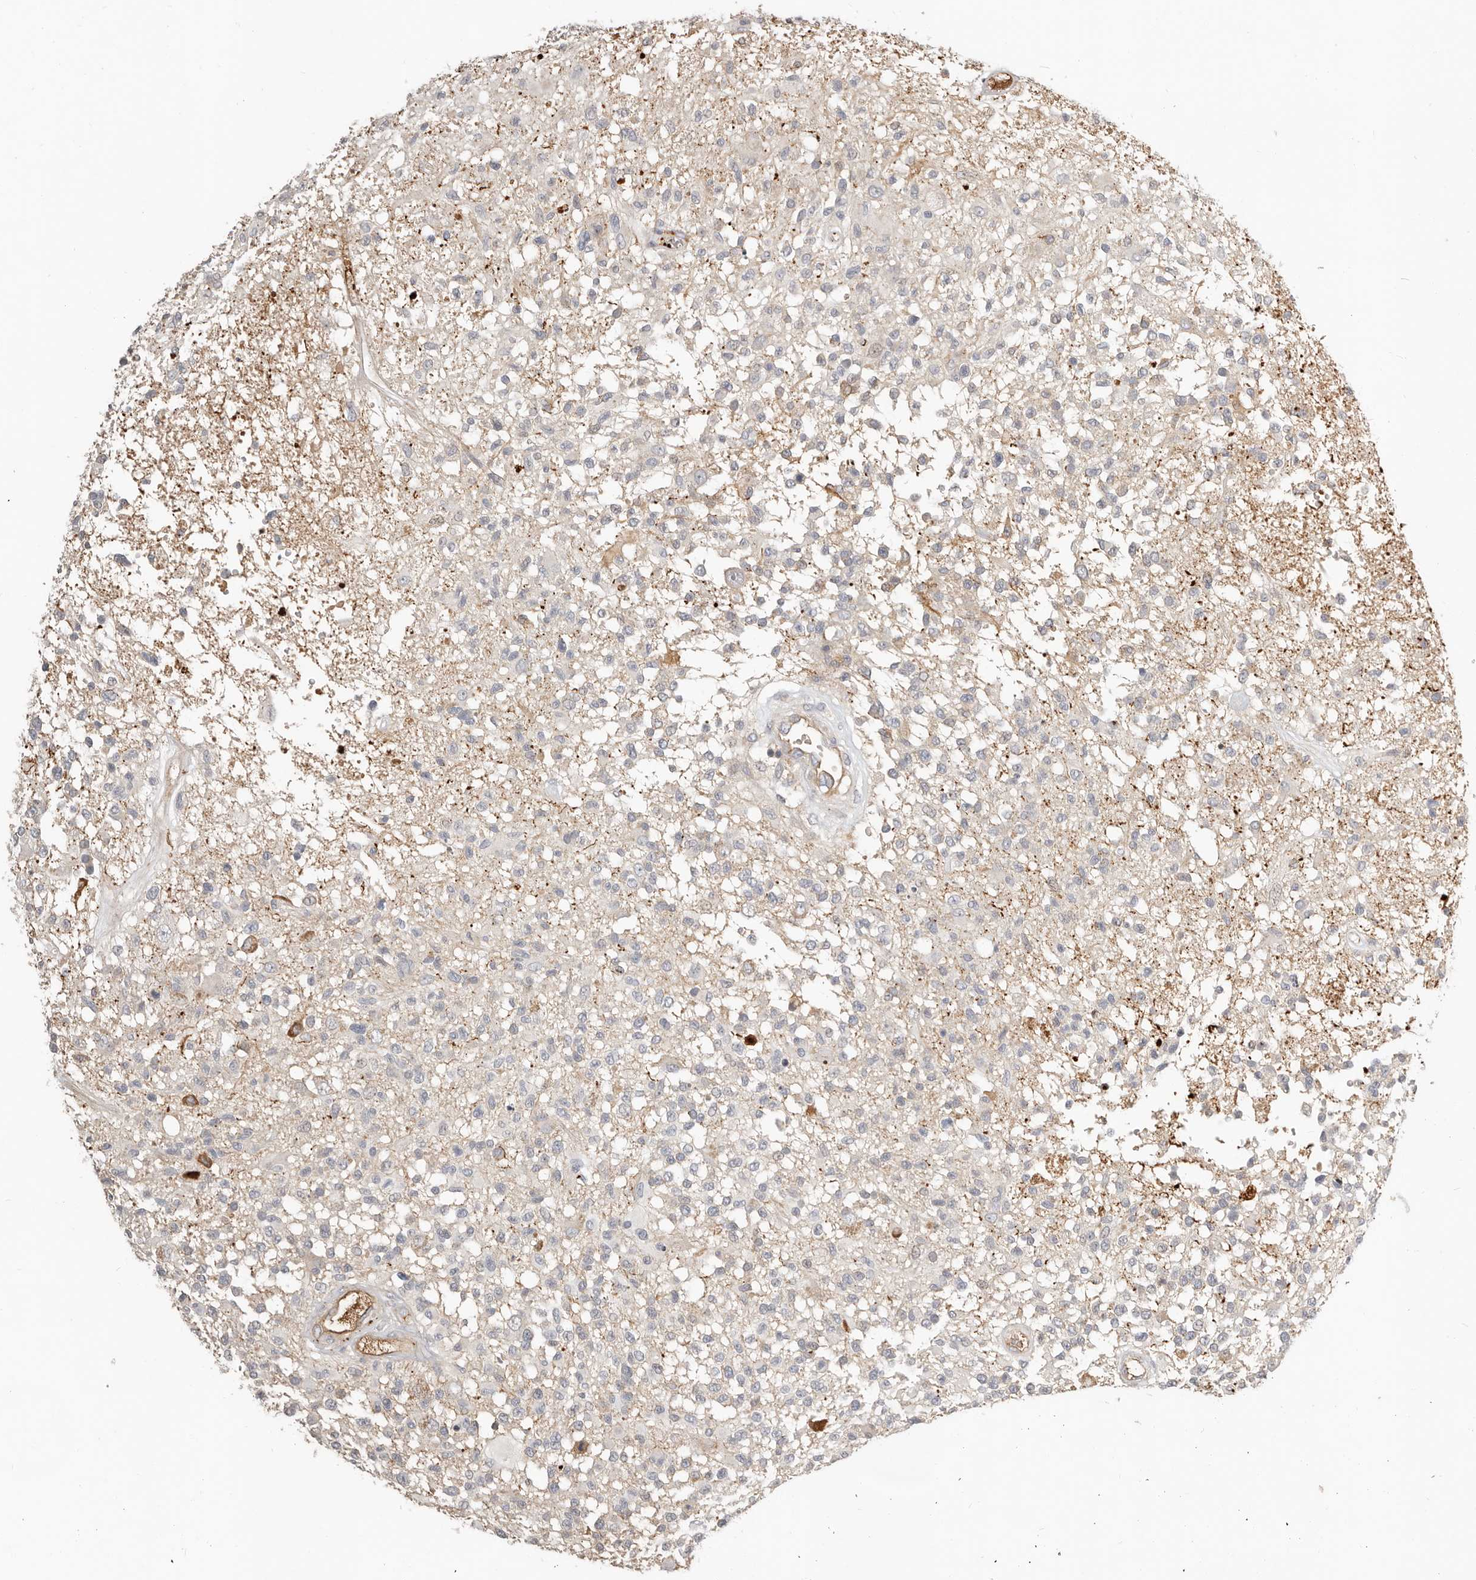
{"staining": {"intensity": "negative", "quantity": "none", "location": "none"}, "tissue": "glioma", "cell_type": "Tumor cells", "image_type": "cancer", "snomed": [{"axis": "morphology", "description": "Glioma, malignant, High grade"}, {"axis": "morphology", "description": "Glioblastoma, NOS"}, {"axis": "topography", "description": "Brain"}], "caption": "Glioblastoma was stained to show a protein in brown. There is no significant staining in tumor cells. The staining is performed using DAB brown chromogen with nuclei counter-stained in using hematoxylin.", "gene": "MTFR2", "patient": {"sex": "male", "age": 60}}